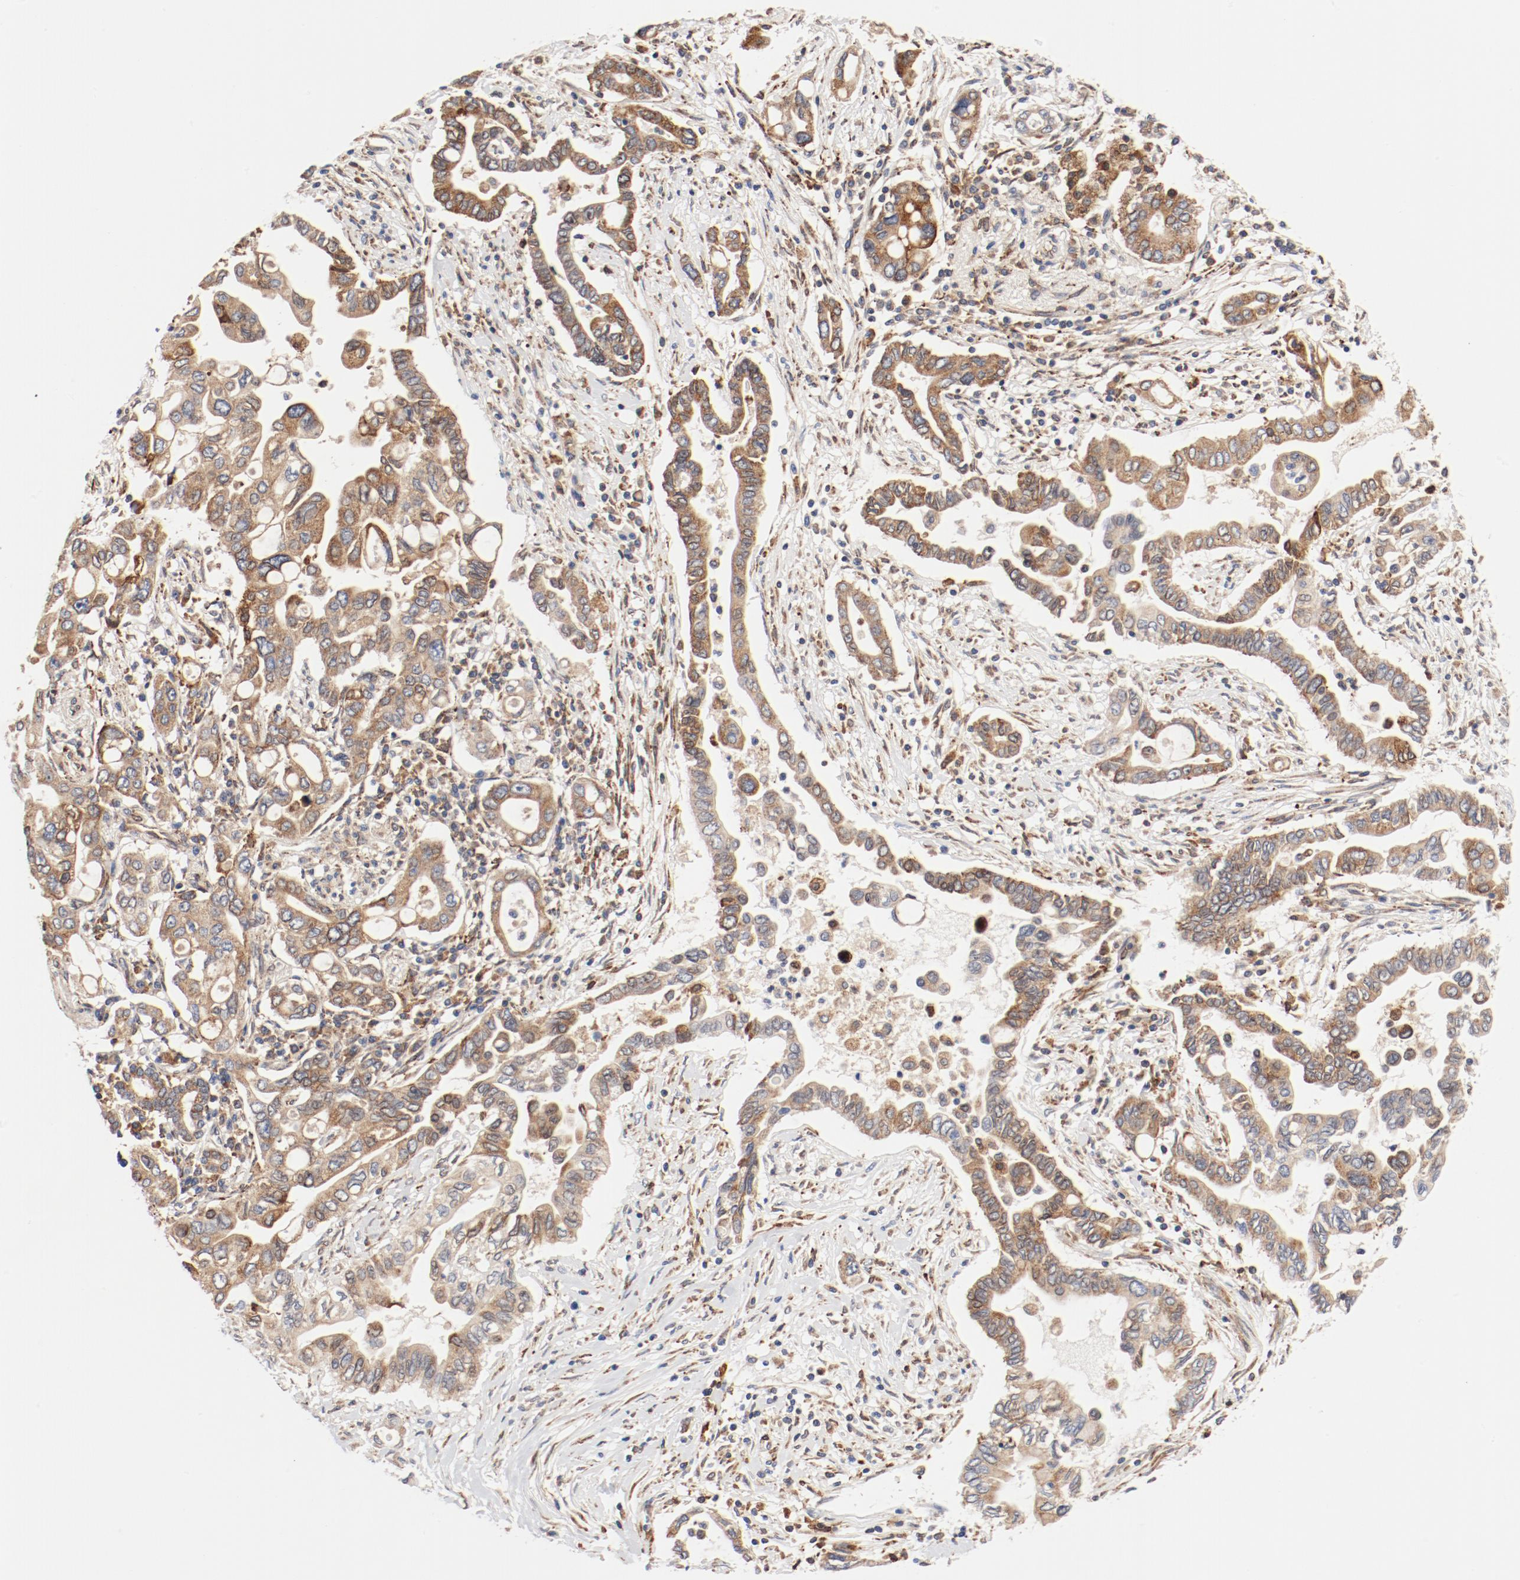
{"staining": {"intensity": "moderate", "quantity": ">75%", "location": "cytoplasmic/membranous"}, "tissue": "pancreatic cancer", "cell_type": "Tumor cells", "image_type": "cancer", "snomed": [{"axis": "morphology", "description": "Adenocarcinoma, NOS"}, {"axis": "topography", "description": "Pancreas"}], "caption": "Tumor cells demonstrate medium levels of moderate cytoplasmic/membranous staining in approximately >75% of cells in human adenocarcinoma (pancreatic).", "gene": "PDPK1", "patient": {"sex": "female", "age": 57}}